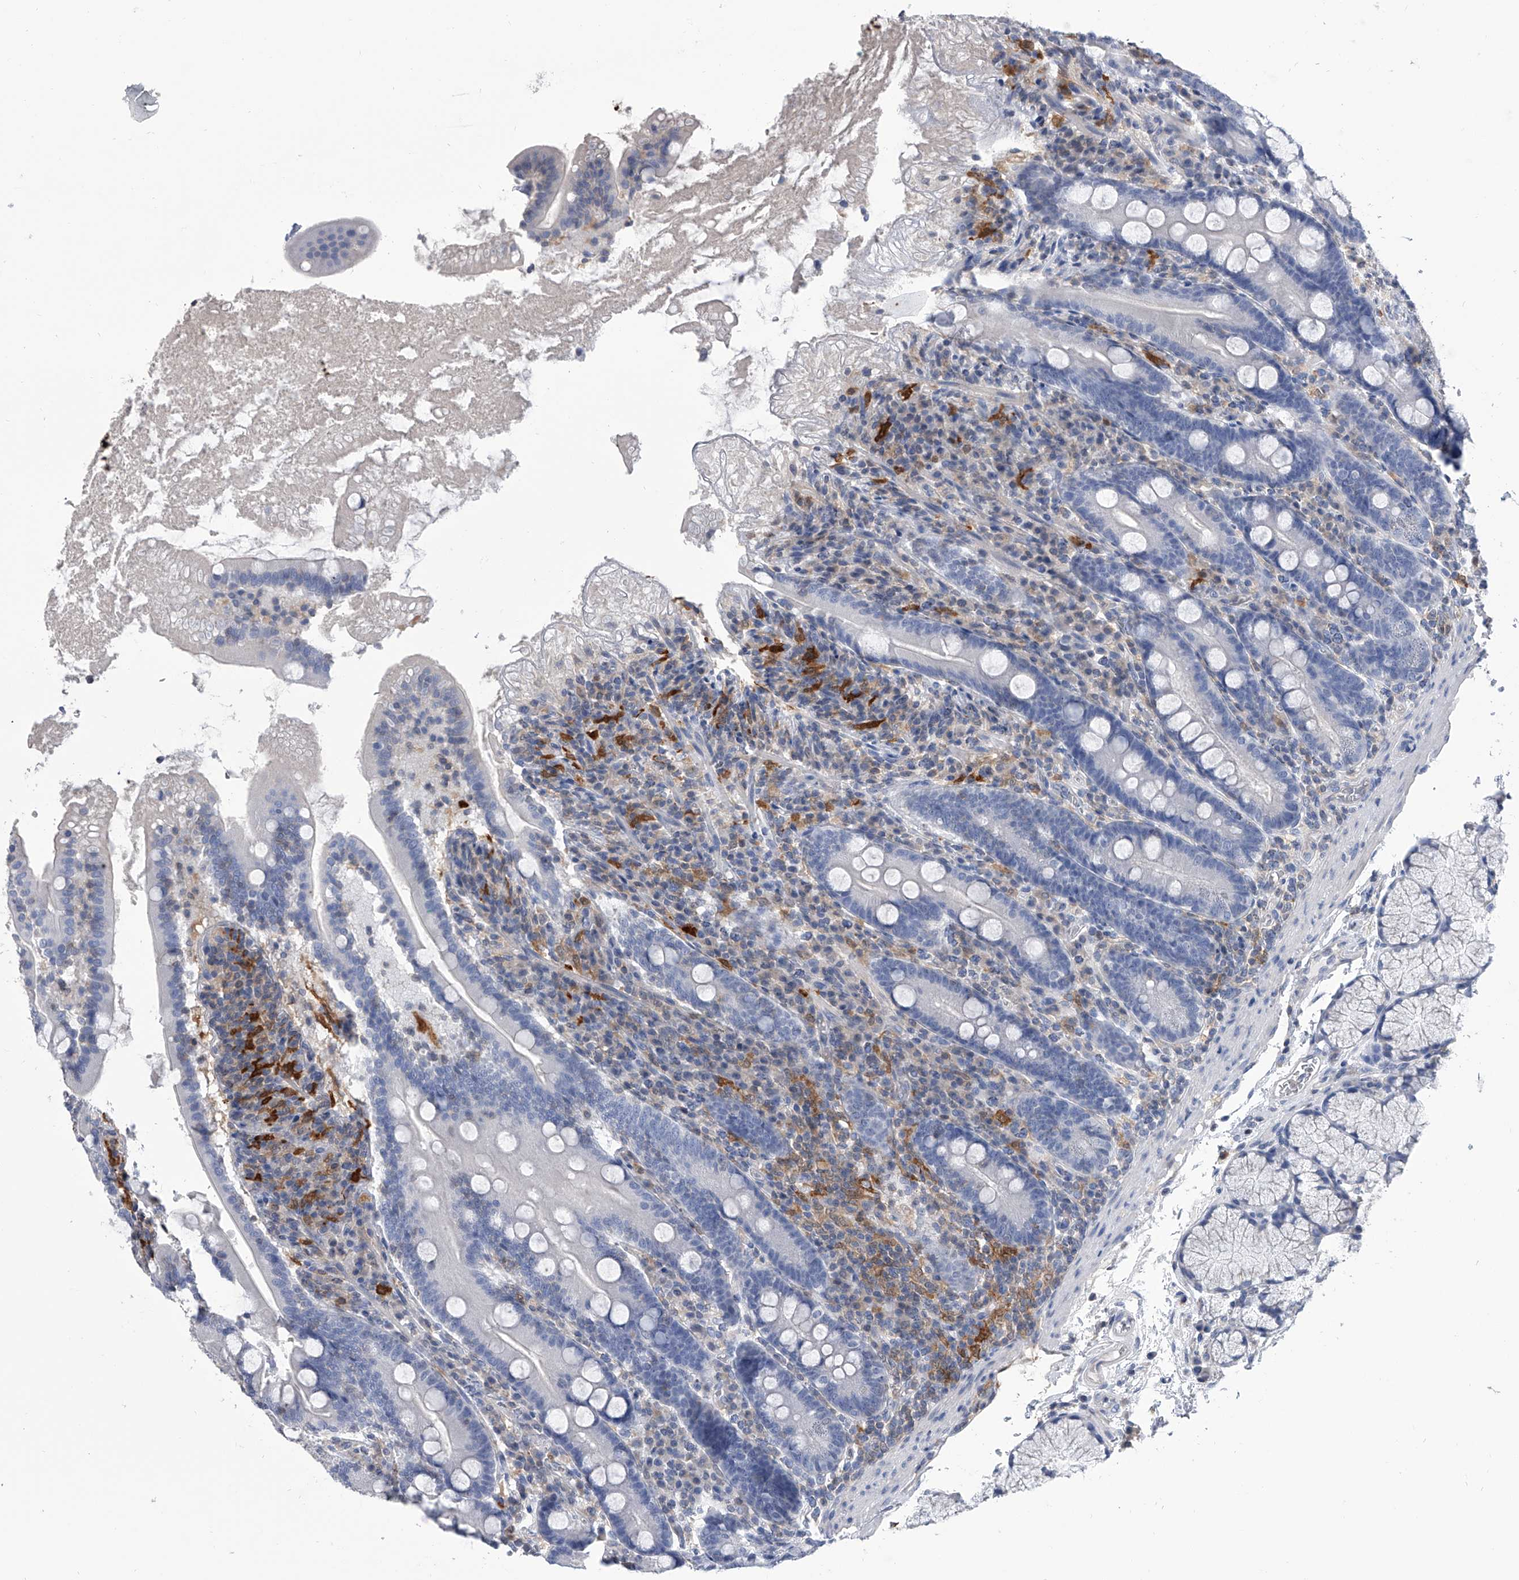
{"staining": {"intensity": "negative", "quantity": "none", "location": "none"}, "tissue": "duodenum", "cell_type": "Glandular cells", "image_type": "normal", "snomed": [{"axis": "morphology", "description": "Normal tissue, NOS"}, {"axis": "topography", "description": "Duodenum"}], "caption": "Micrograph shows no significant protein staining in glandular cells of unremarkable duodenum. The staining is performed using DAB (3,3'-diaminobenzidine) brown chromogen with nuclei counter-stained in using hematoxylin.", "gene": "SERPINB9", "patient": {"sex": "male", "age": 35}}